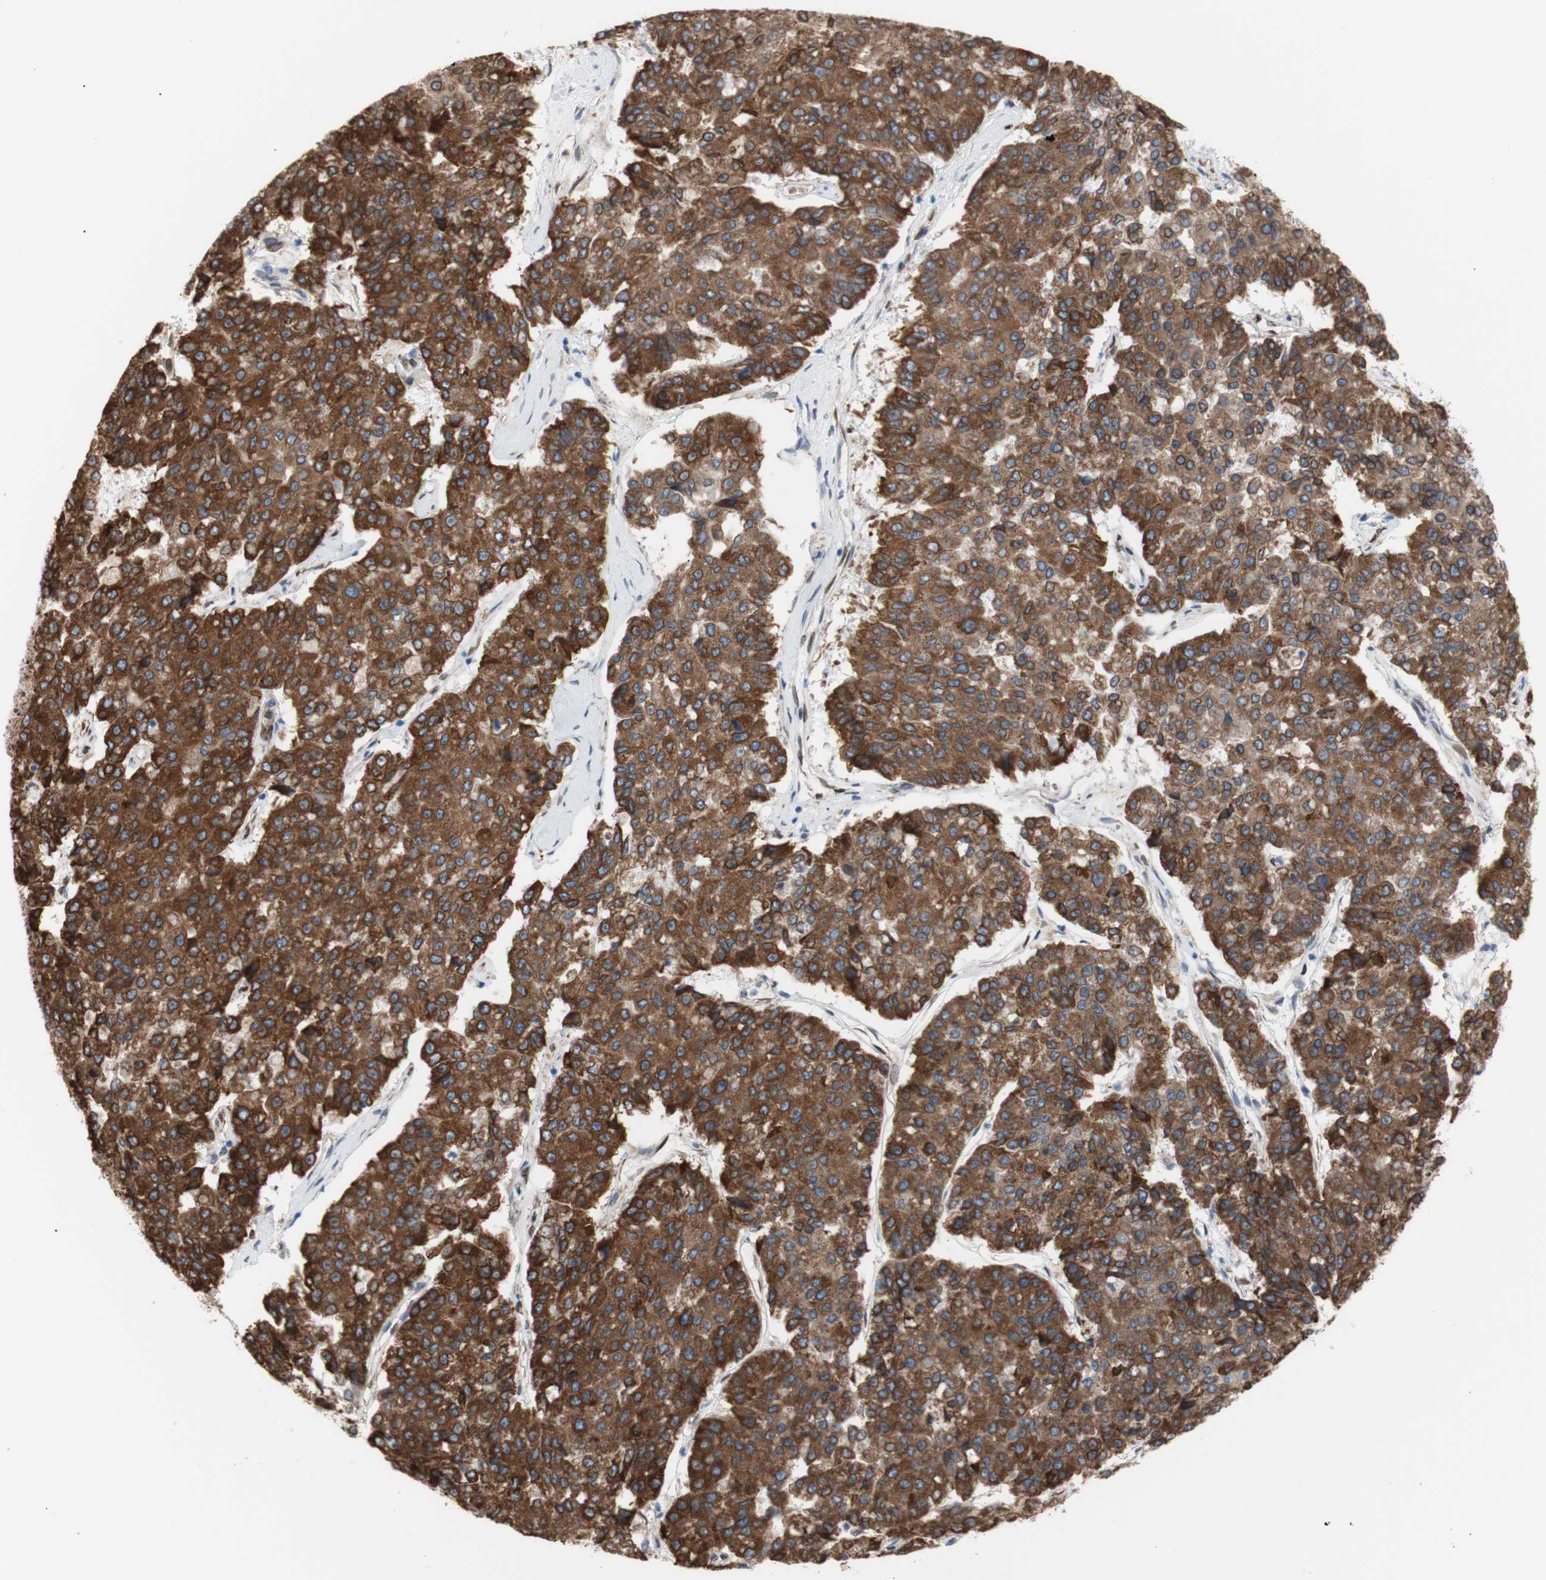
{"staining": {"intensity": "strong", "quantity": ">75%", "location": "cytoplasmic/membranous"}, "tissue": "pancreatic cancer", "cell_type": "Tumor cells", "image_type": "cancer", "snomed": [{"axis": "morphology", "description": "Adenocarcinoma, NOS"}, {"axis": "topography", "description": "Pancreas"}], "caption": "This is a photomicrograph of immunohistochemistry (IHC) staining of pancreatic cancer (adenocarcinoma), which shows strong expression in the cytoplasmic/membranous of tumor cells.", "gene": "ERLIN1", "patient": {"sex": "male", "age": 50}}